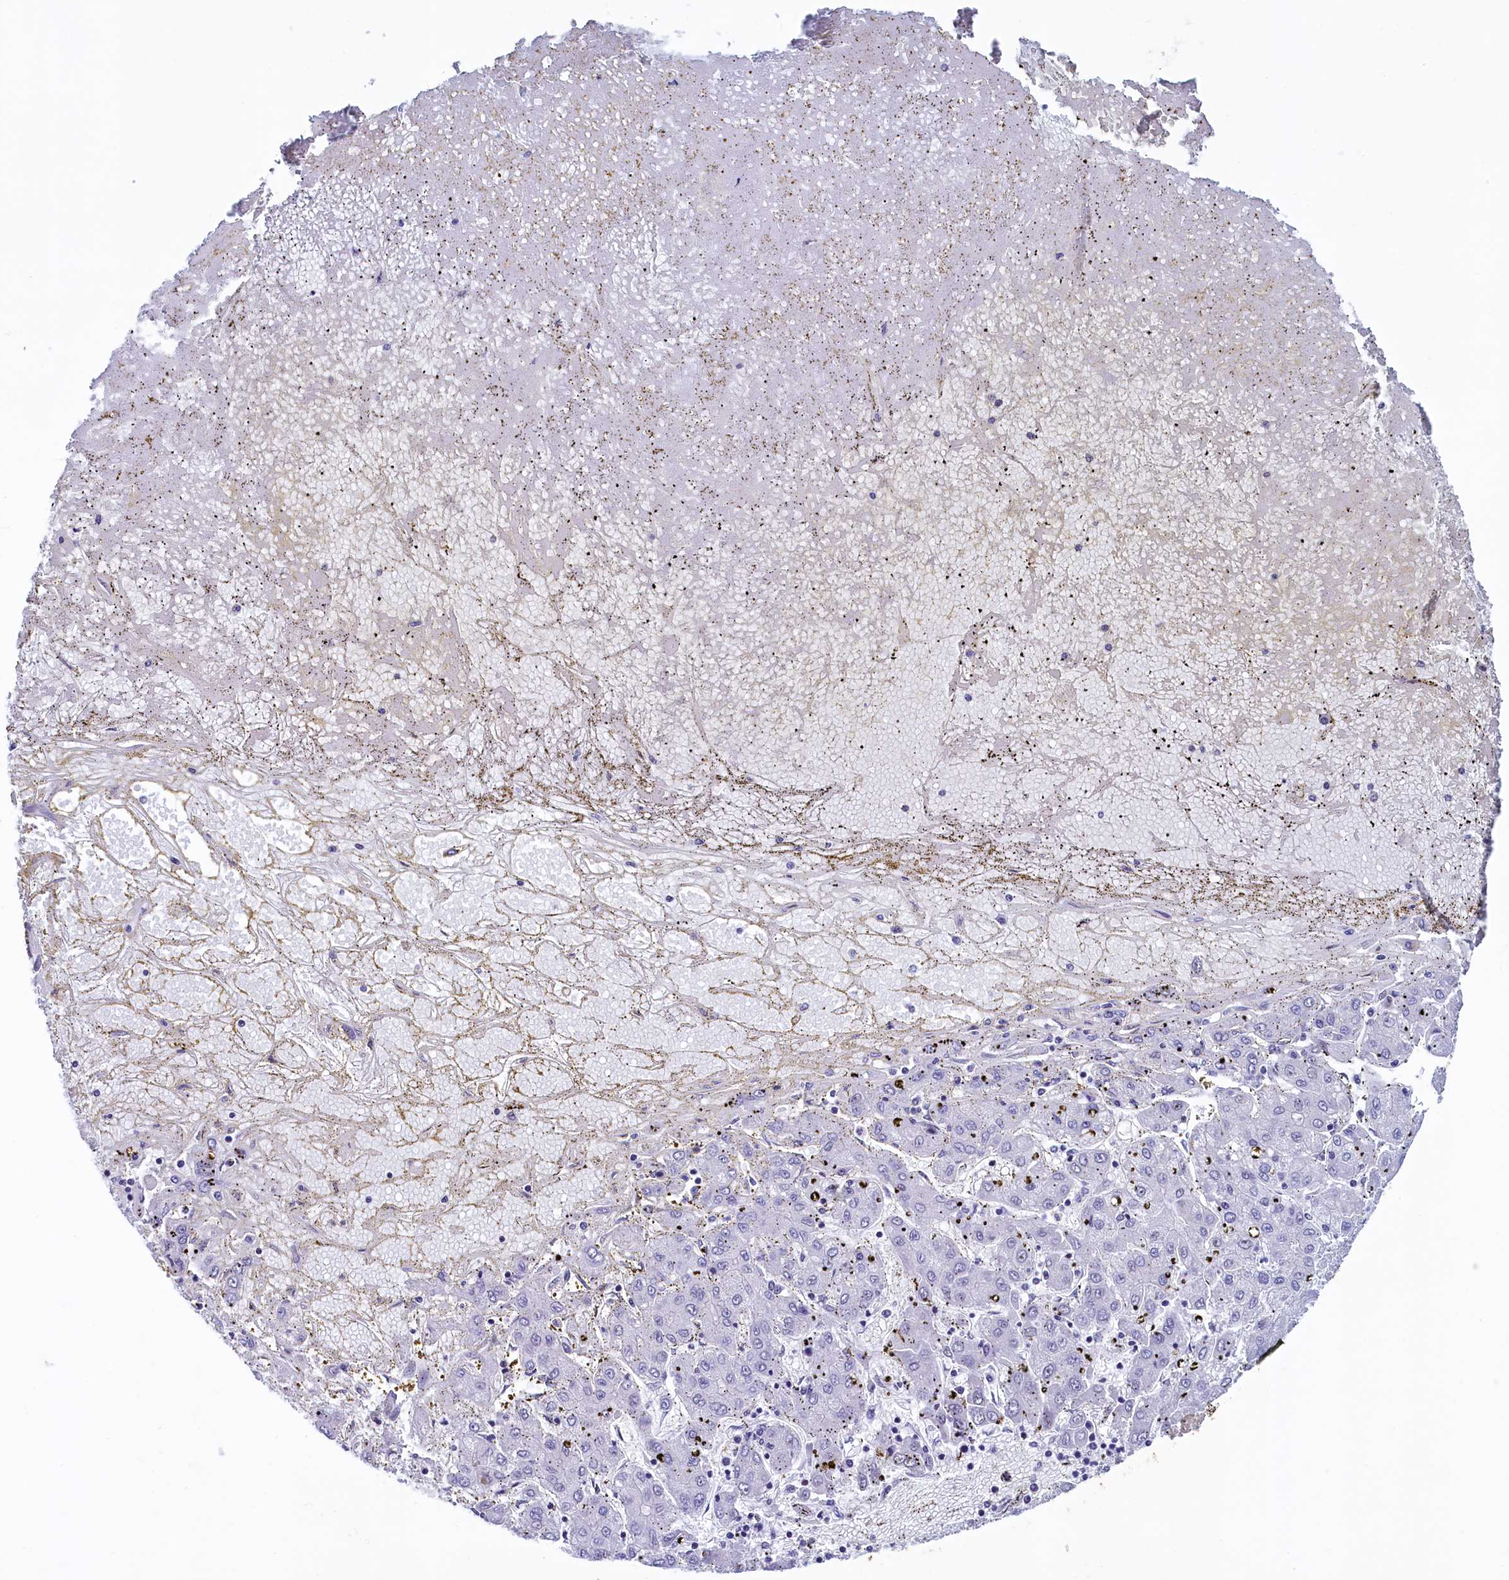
{"staining": {"intensity": "negative", "quantity": "none", "location": "none"}, "tissue": "liver cancer", "cell_type": "Tumor cells", "image_type": "cancer", "snomed": [{"axis": "morphology", "description": "Carcinoma, Hepatocellular, NOS"}, {"axis": "topography", "description": "Liver"}], "caption": "The immunohistochemistry (IHC) micrograph has no significant positivity in tumor cells of liver cancer (hepatocellular carcinoma) tissue.", "gene": "SUGP2", "patient": {"sex": "male", "age": 72}}